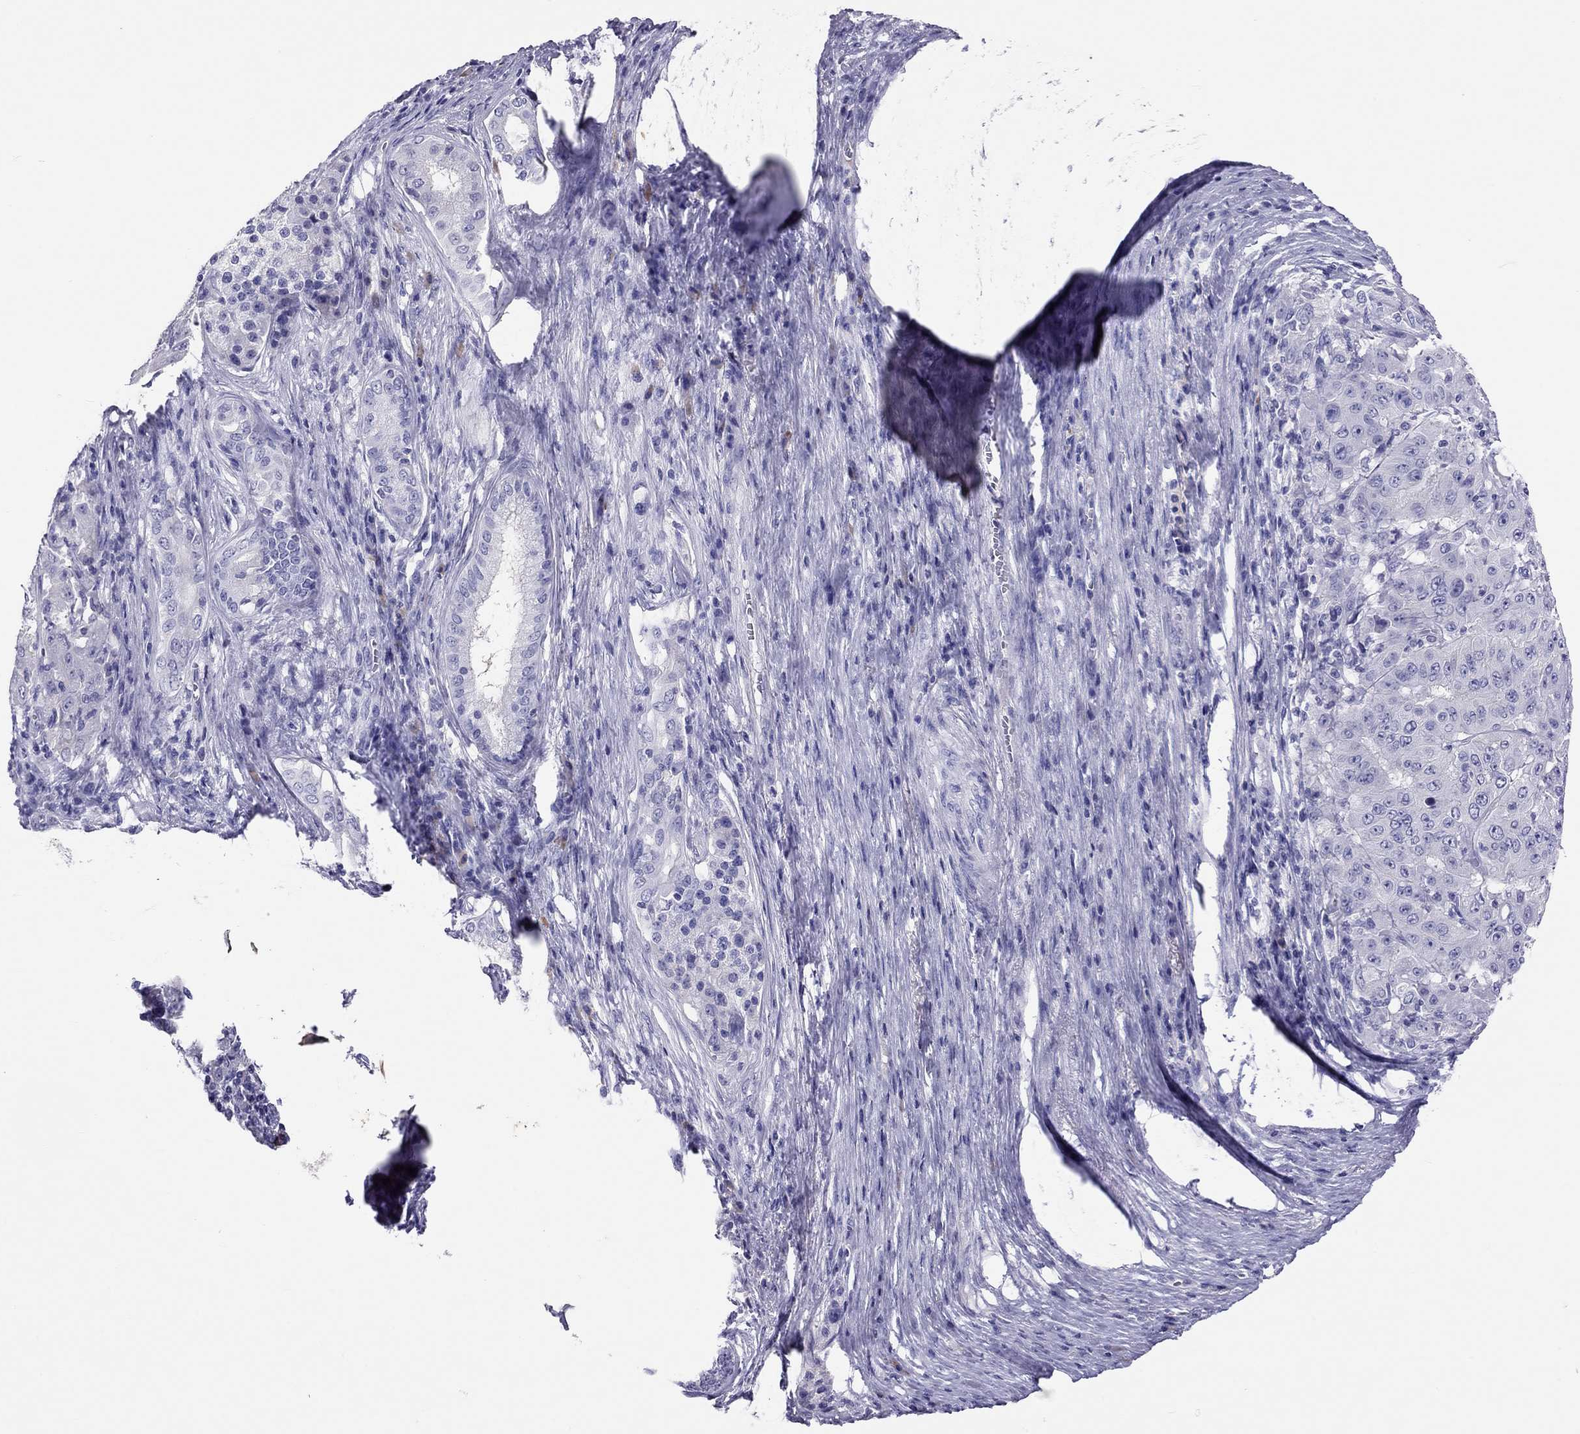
{"staining": {"intensity": "negative", "quantity": "none", "location": "none"}, "tissue": "pancreatic cancer", "cell_type": "Tumor cells", "image_type": "cancer", "snomed": [{"axis": "morphology", "description": "Adenocarcinoma, NOS"}, {"axis": "topography", "description": "Pancreas"}], "caption": "This is a photomicrograph of IHC staining of pancreatic cancer (adenocarcinoma), which shows no expression in tumor cells.", "gene": "CALHM1", "patient": {"sex": "male", "age": 63}}